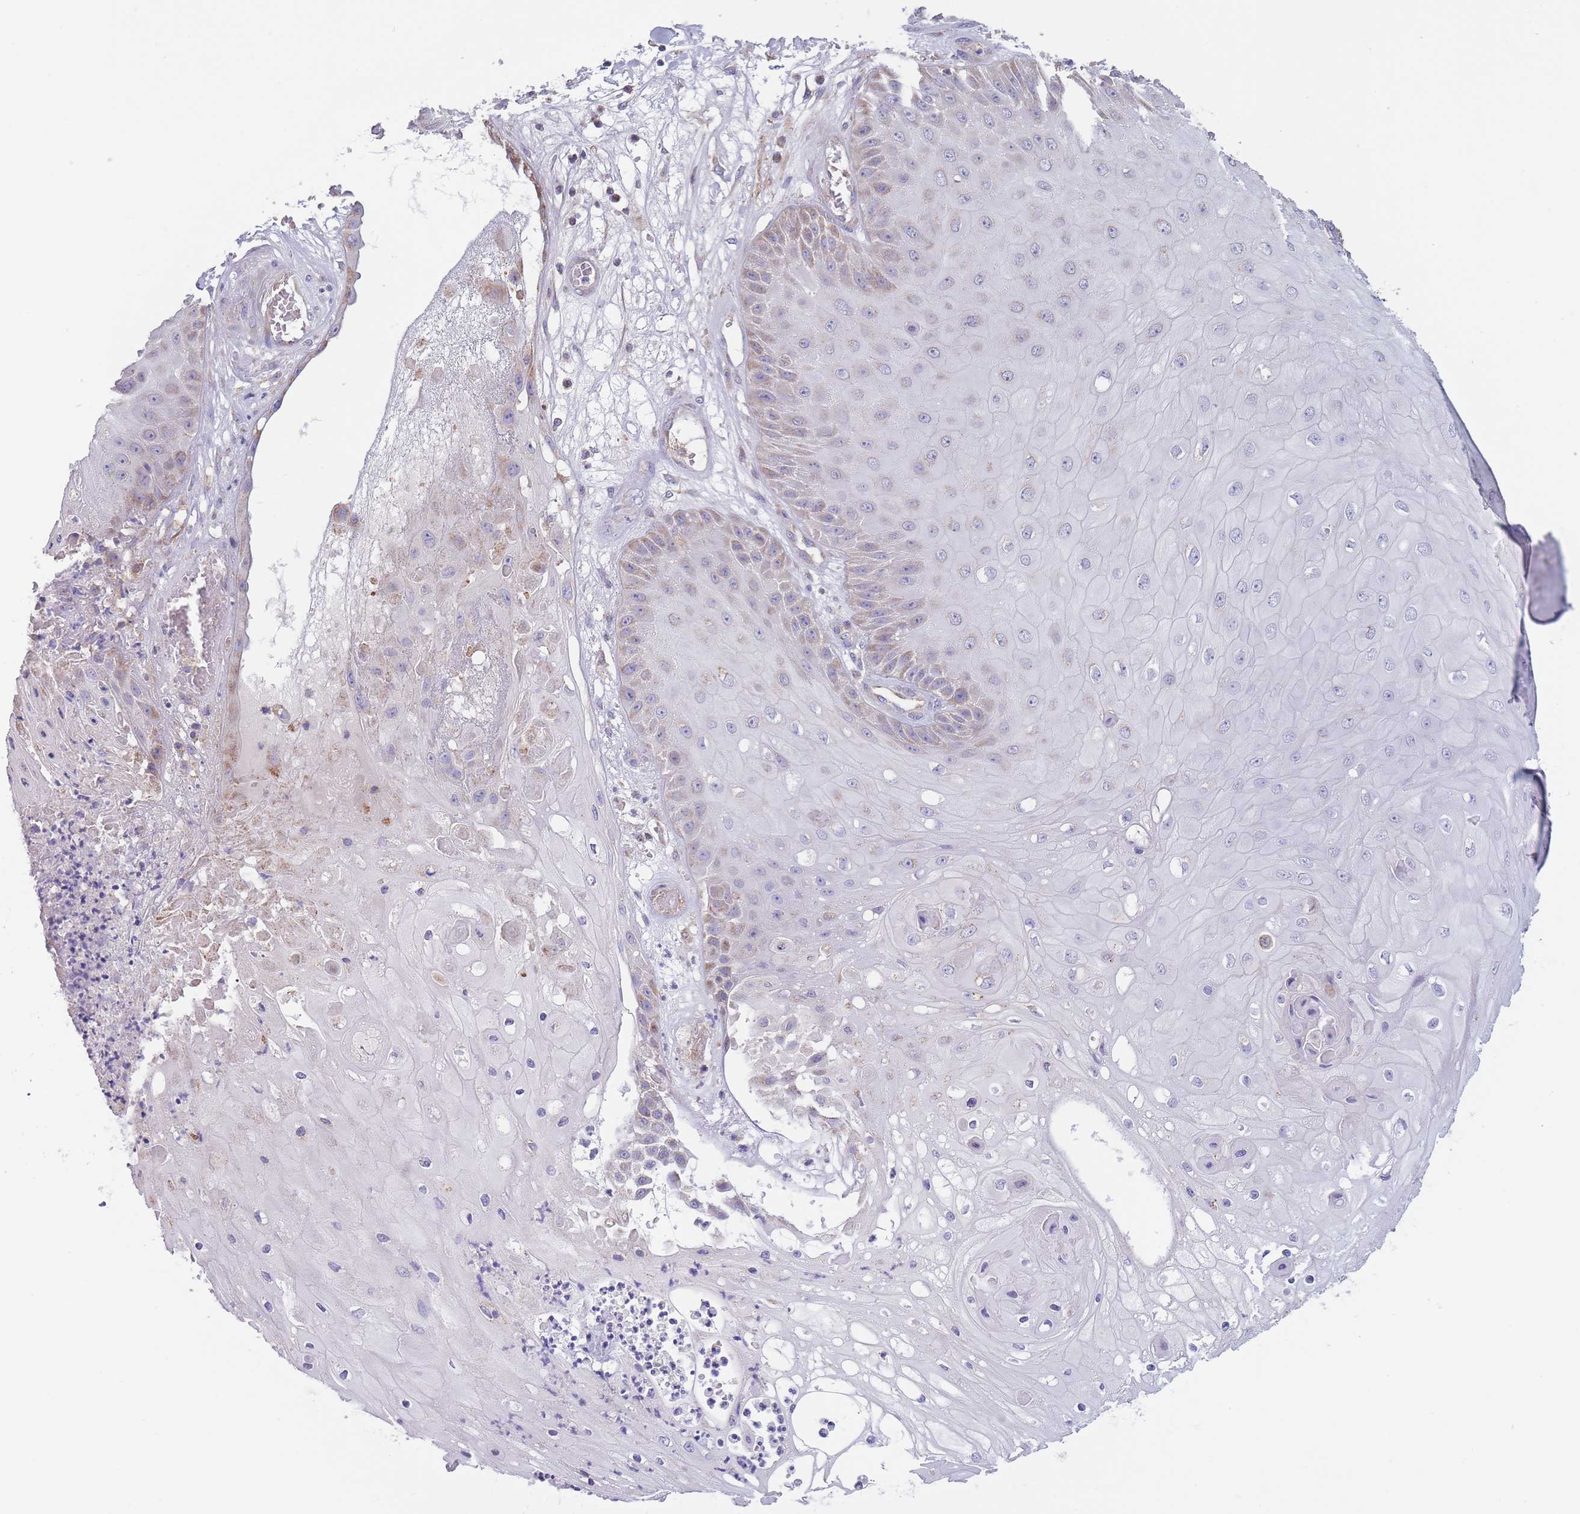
{"staining": {"intensity": "weak", "quantity": "<25%", "location": "cytoplasmic/membranous"}, "tissue": "skin cancer", "cell_type": "Tumor cells", "image_type": "cancer", "snomed": [{"axis": "morphology", "description": "Squamous cell carcinoma, NOS"}, {"axis": "topography", "description": "Skin"}], "caption": "High power microscopy image of an IHC image of squamous cell carcinoma (skin), revealing no significant staining in tumor cells. Brightfield microscopy of IHC stained with DAB (3,3'-diaminobenzidine) (brown) and hematoxylin (blue), captured at high magnification.", "gene": "SLC25A42", "patient": {"sex": "male", "age": 70}}